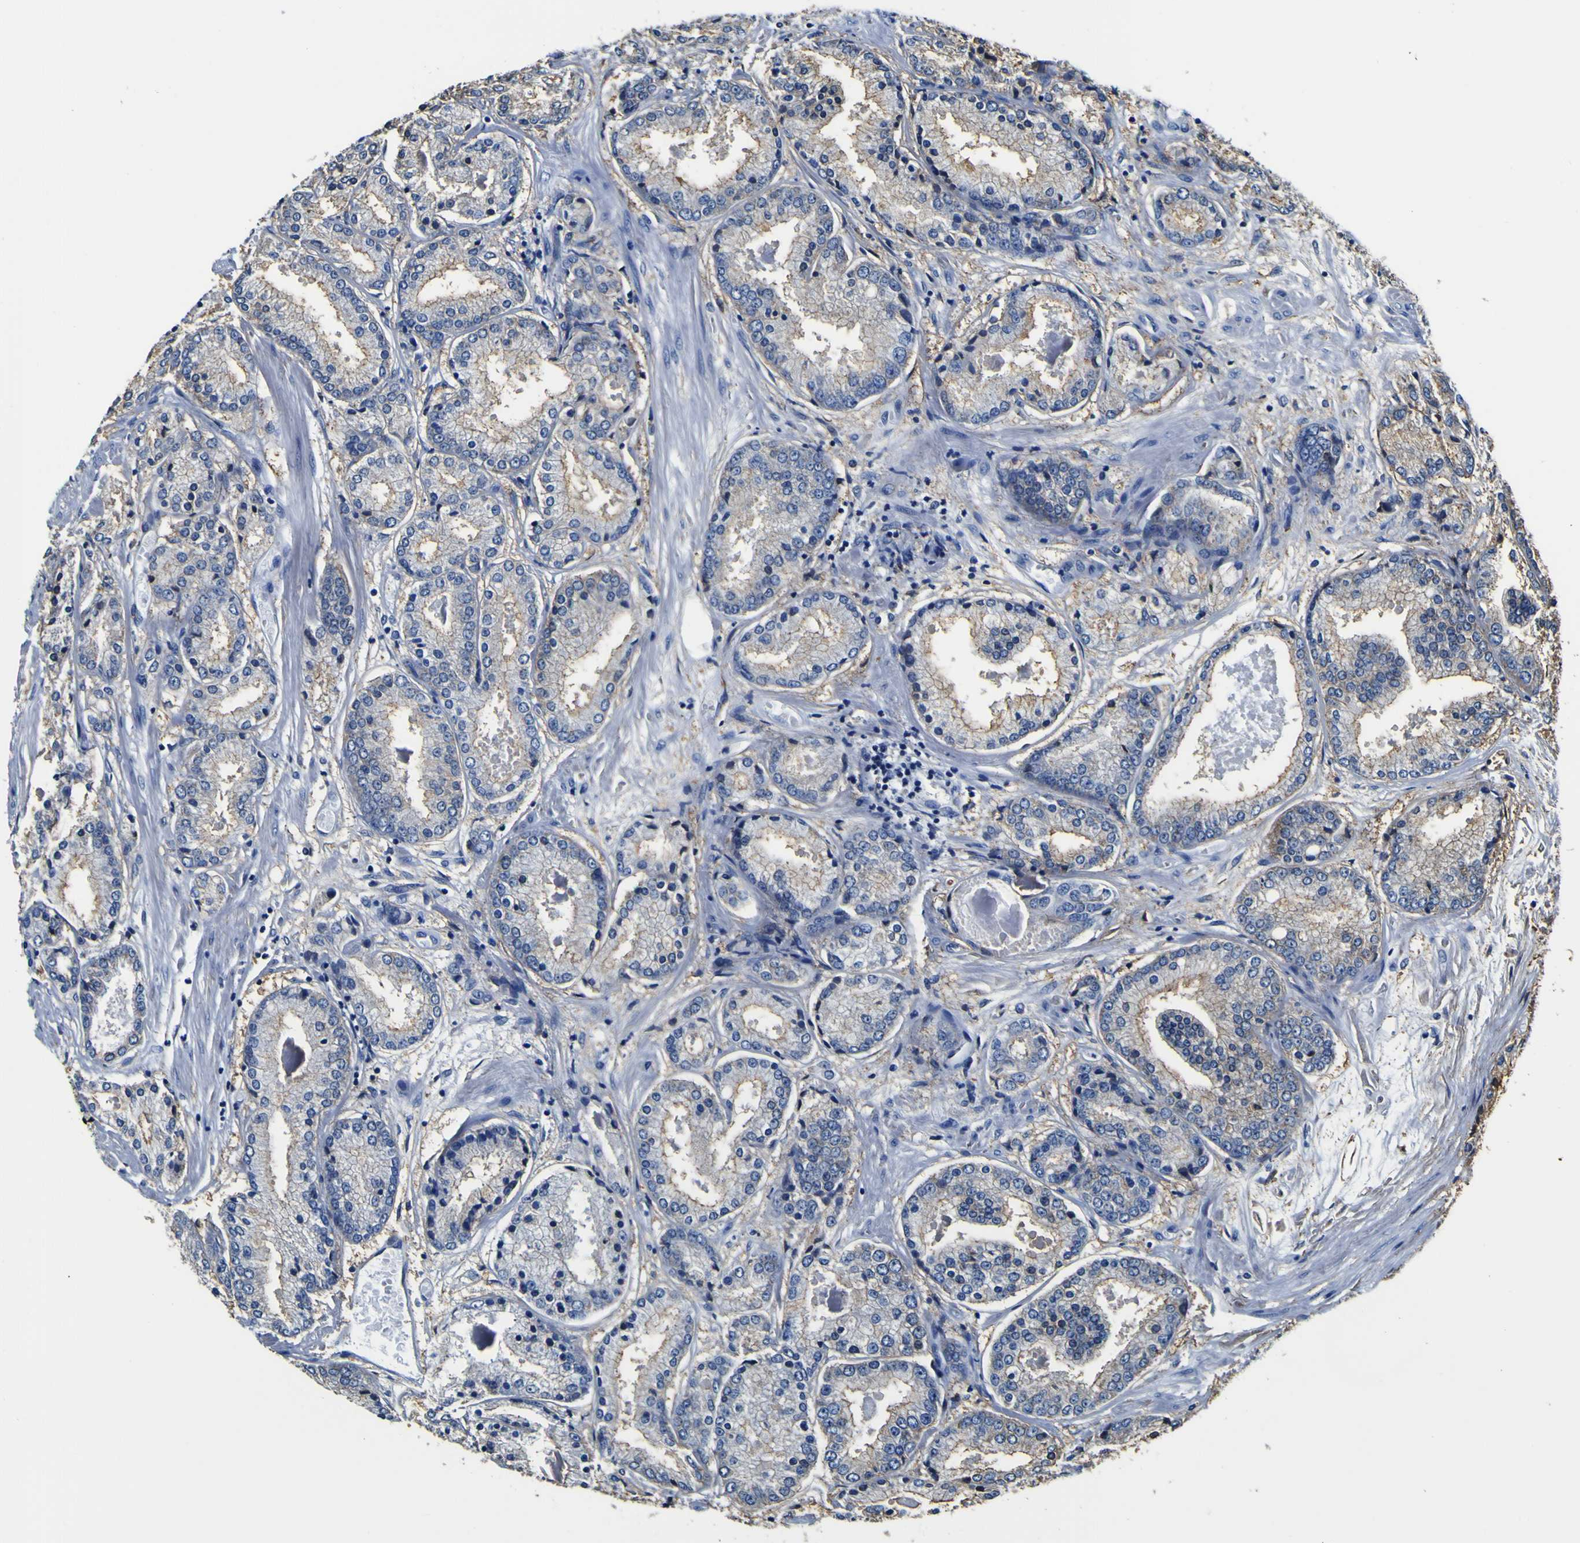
{"staining": {"intensity": "moderate", "quantity": "25%-75%", "location": "cytoplasmic/membranous"}, "tissue": "prostate cancer", "cell_type": "Tumor cells", "image_type": "cancer", "snomed": [{"axis": "morphology", "description": "Adenocarcinoma, High grade"}, {"axis": "topography", "description": "Prostate"}], "caption": "Tumor cells exhibit medium levels of moderate cytoplasmic/membranous staining in about 25%-75% of cells in human prostate adenocarcinoma (high-grade). (DAB (3,3'-diaminobenzidine) IHC with brightfield microscopy, high magnification).", "gene": "PXDN", "patient": {"sex": "male", "age": 59}}